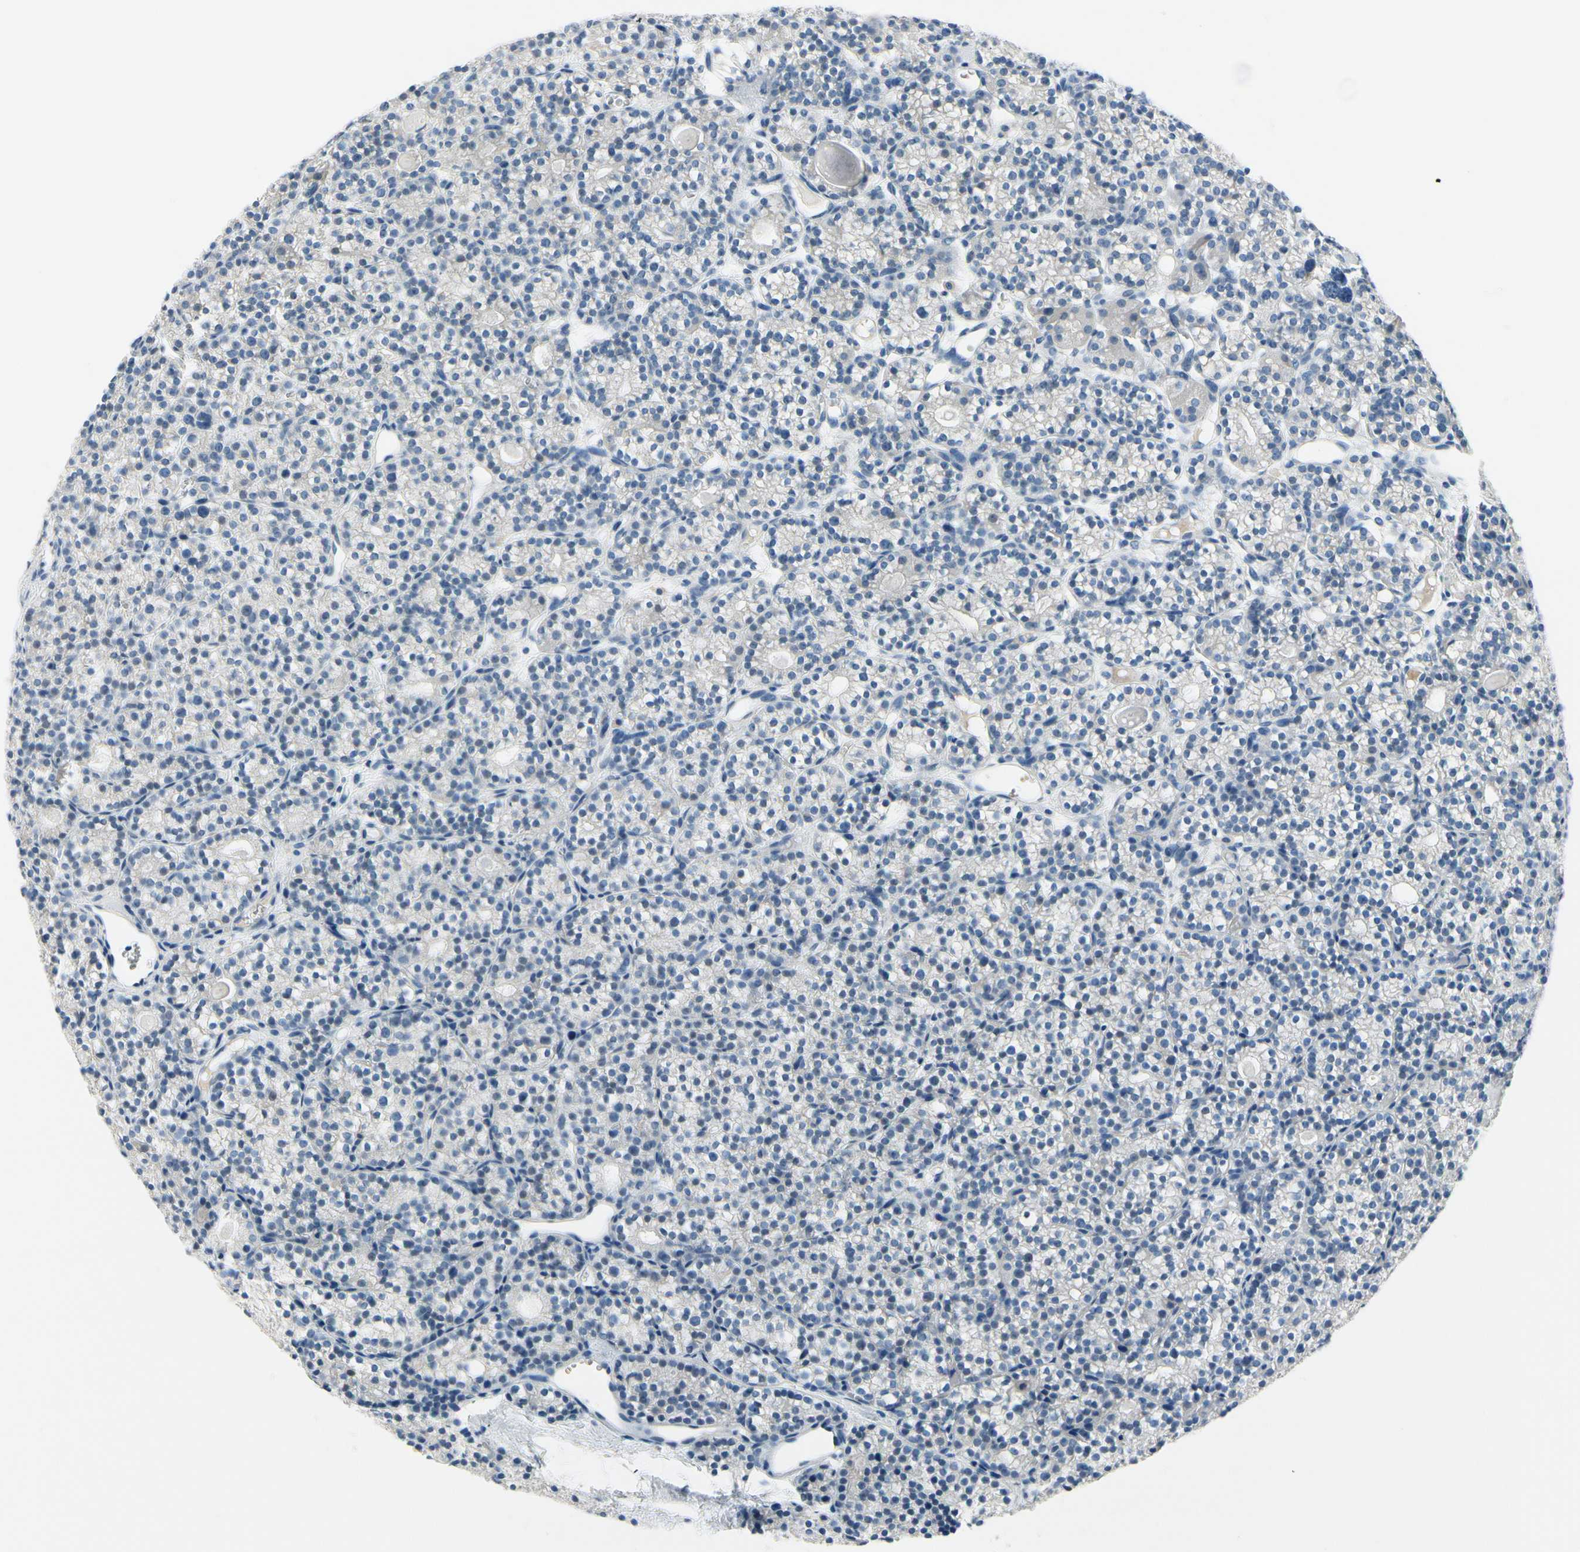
{"staining": {"intensity": "weak", "quantity": "25%-75%", "location": "cytoplasmic/membranous,nuclear"}, "tissue": "parathyroid gland", "cell_type": "Glandular cells", "image_type": "normal", "snomed": [{"axis": "morphology", "description": "Normal tissue, NOS"}, {"axis": "topography", "description": "Parathyroid gland"}], "caption": "Glandular cells show low levels of weak cytoplasmic/membranous,nuclear positivity in about 25%-75% of cells in unremarkable human parathyroid gland.", "gene": "FCER2", "patient": {"sex": "female", "age": 64}}